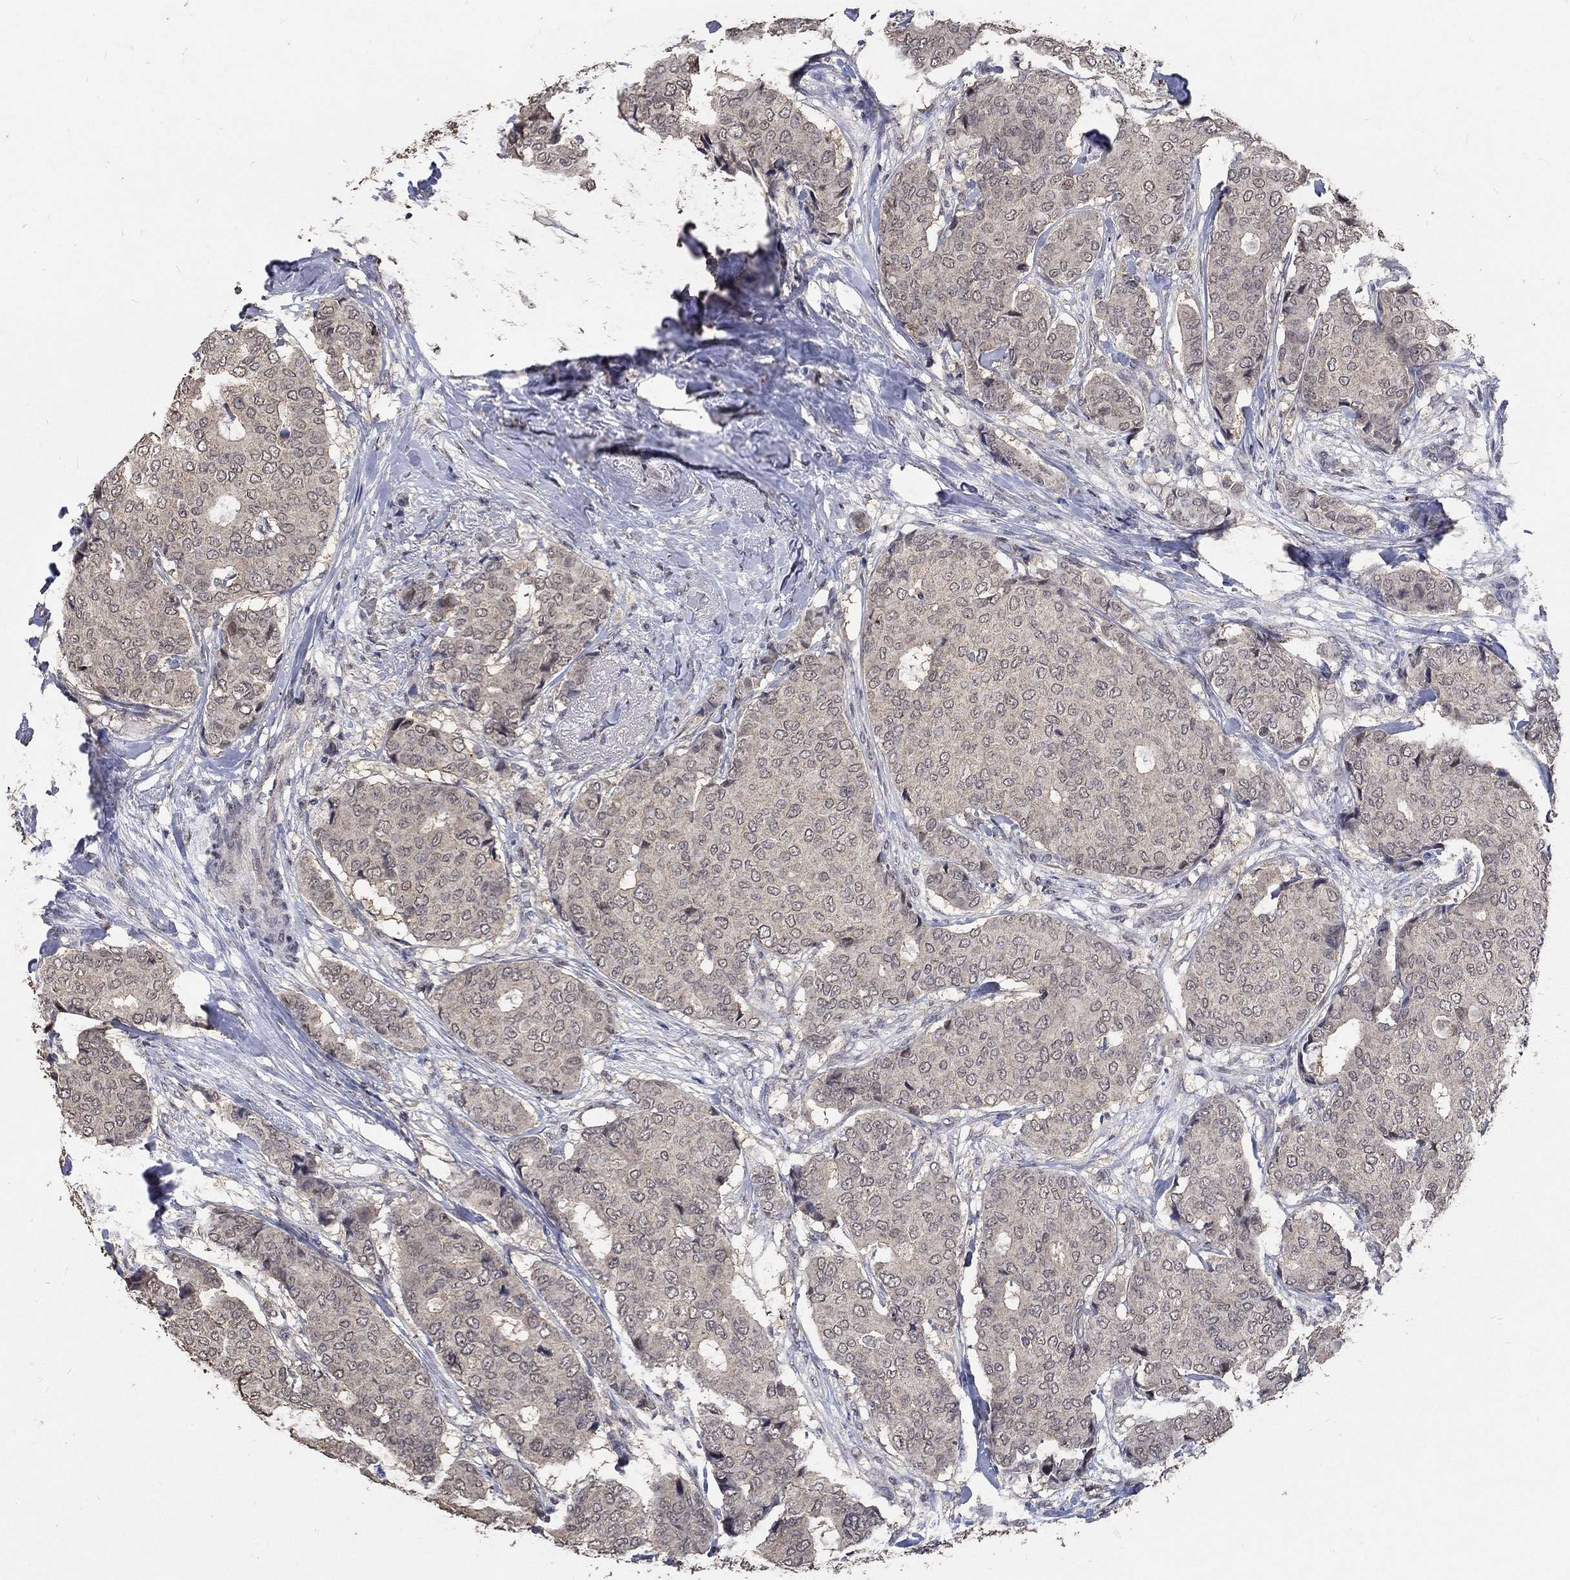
{"staining": {"intensity": "negative", "quantity": "none", "location": "none"}, "tissue": "breast cancer", "cell_type": "Tumor cells", "image_type": "cancer", "snomed": [{"axis": "morphology", "description": "Duct carcinoma"}, {"axis": "topography", "description": "Breast"}], "caption": "A high-resolution photomicrograph shows immunohistochemistry staining of breast cancer (invasive ductal carcinoma), which displays no significant staining in tumor cells.", "gene": "SPATA33", "patient": {"sex": "female", "age": 75}}